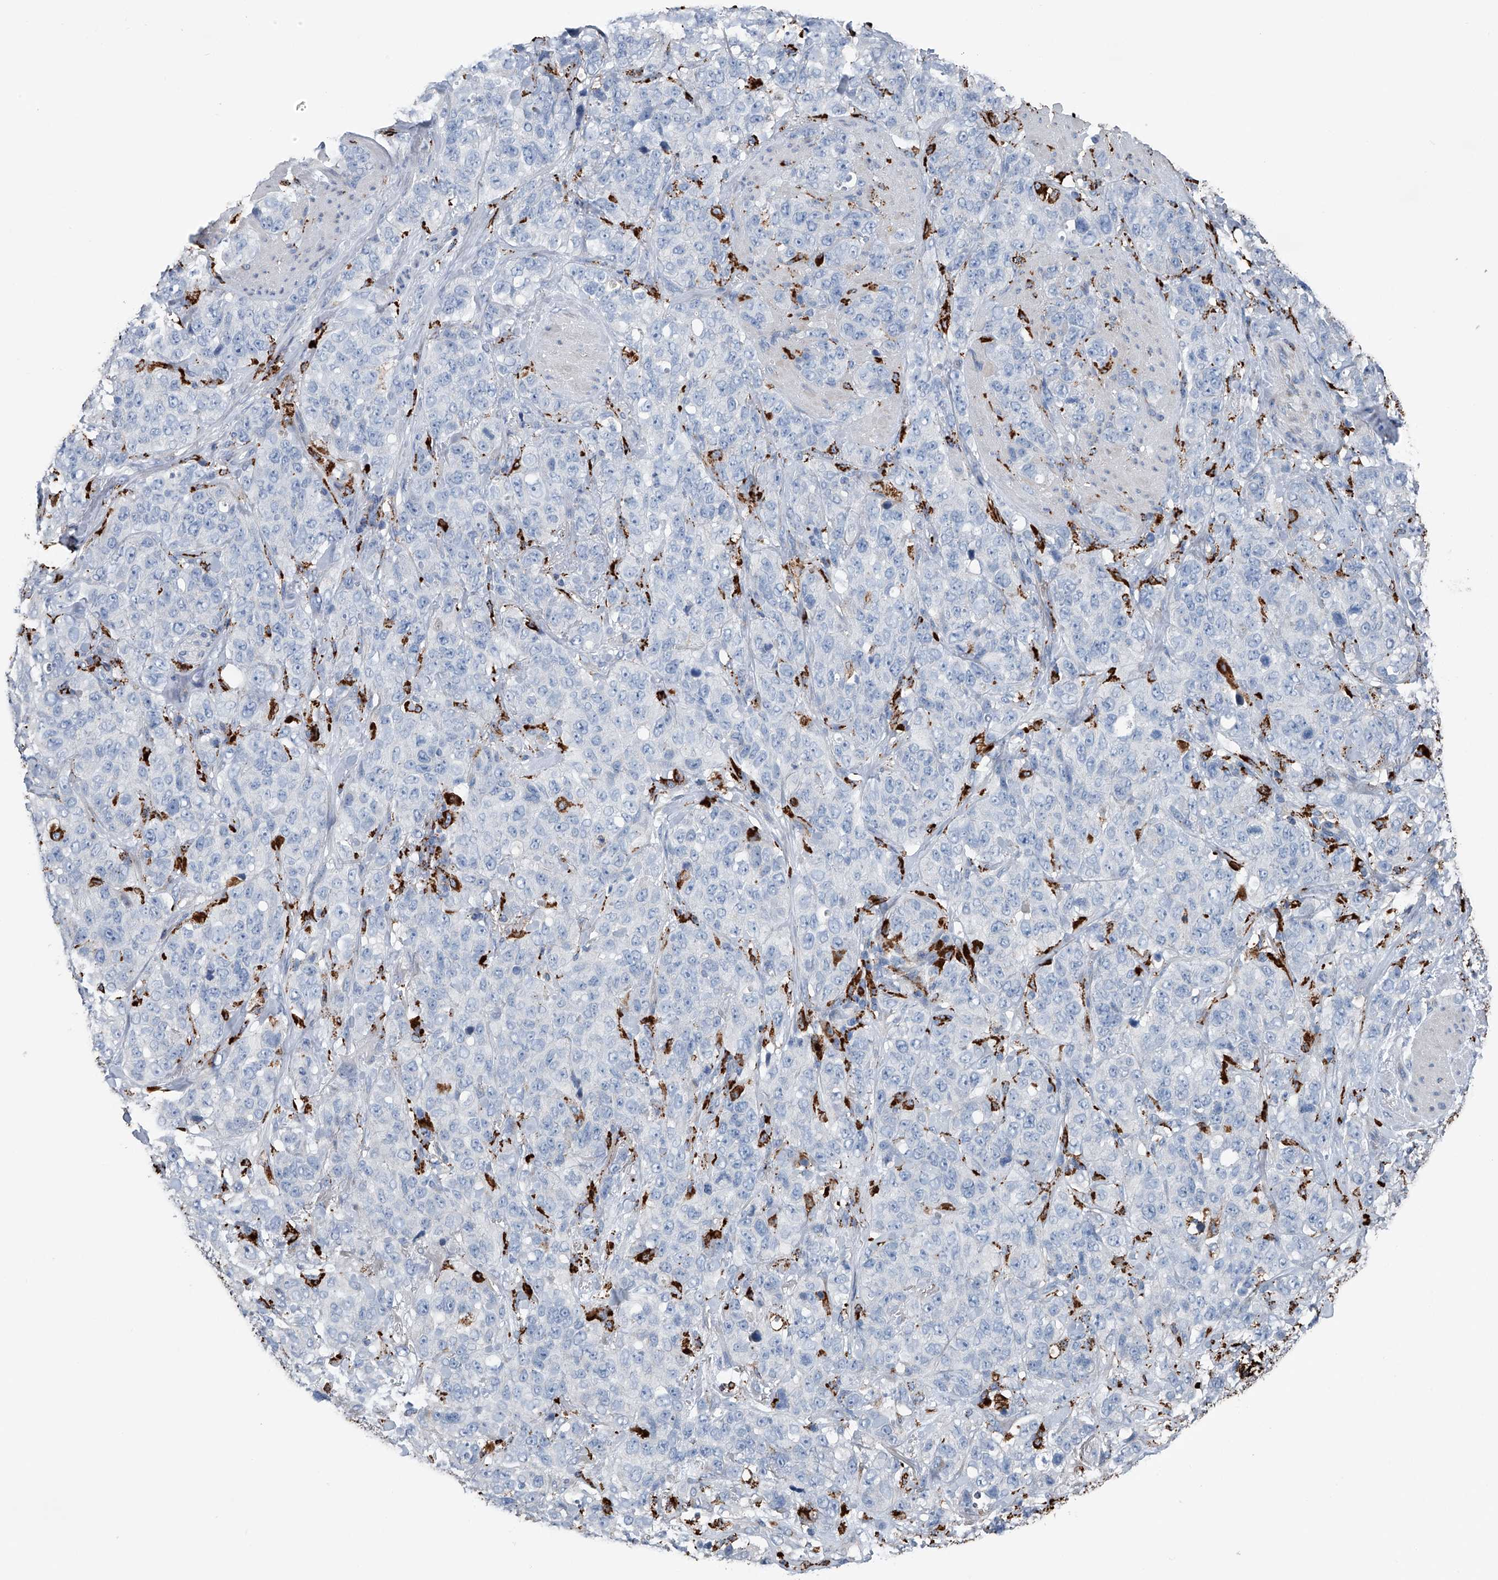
{"staining": {"intensity": "negative", "quantity": "none", "location": "none"}, "tissue": "stomach cancer", "cell_type": "Tumor cells", "image_type": "cancer", "snomed": [{"axis": "morphology", "description": "Adenocarcinoma, NOS"}, {"axis": "topography", "description": "Stomach"}], "caption": "An immunohistochemistry photomicrograph of stomach cancer (adenocarcinoma) is shown. There is no staining in tumor cells of stomach cancer (adenocarcinoma).", "gene": "ZNF772", "patient": {"sex": "male", "age": 48}}